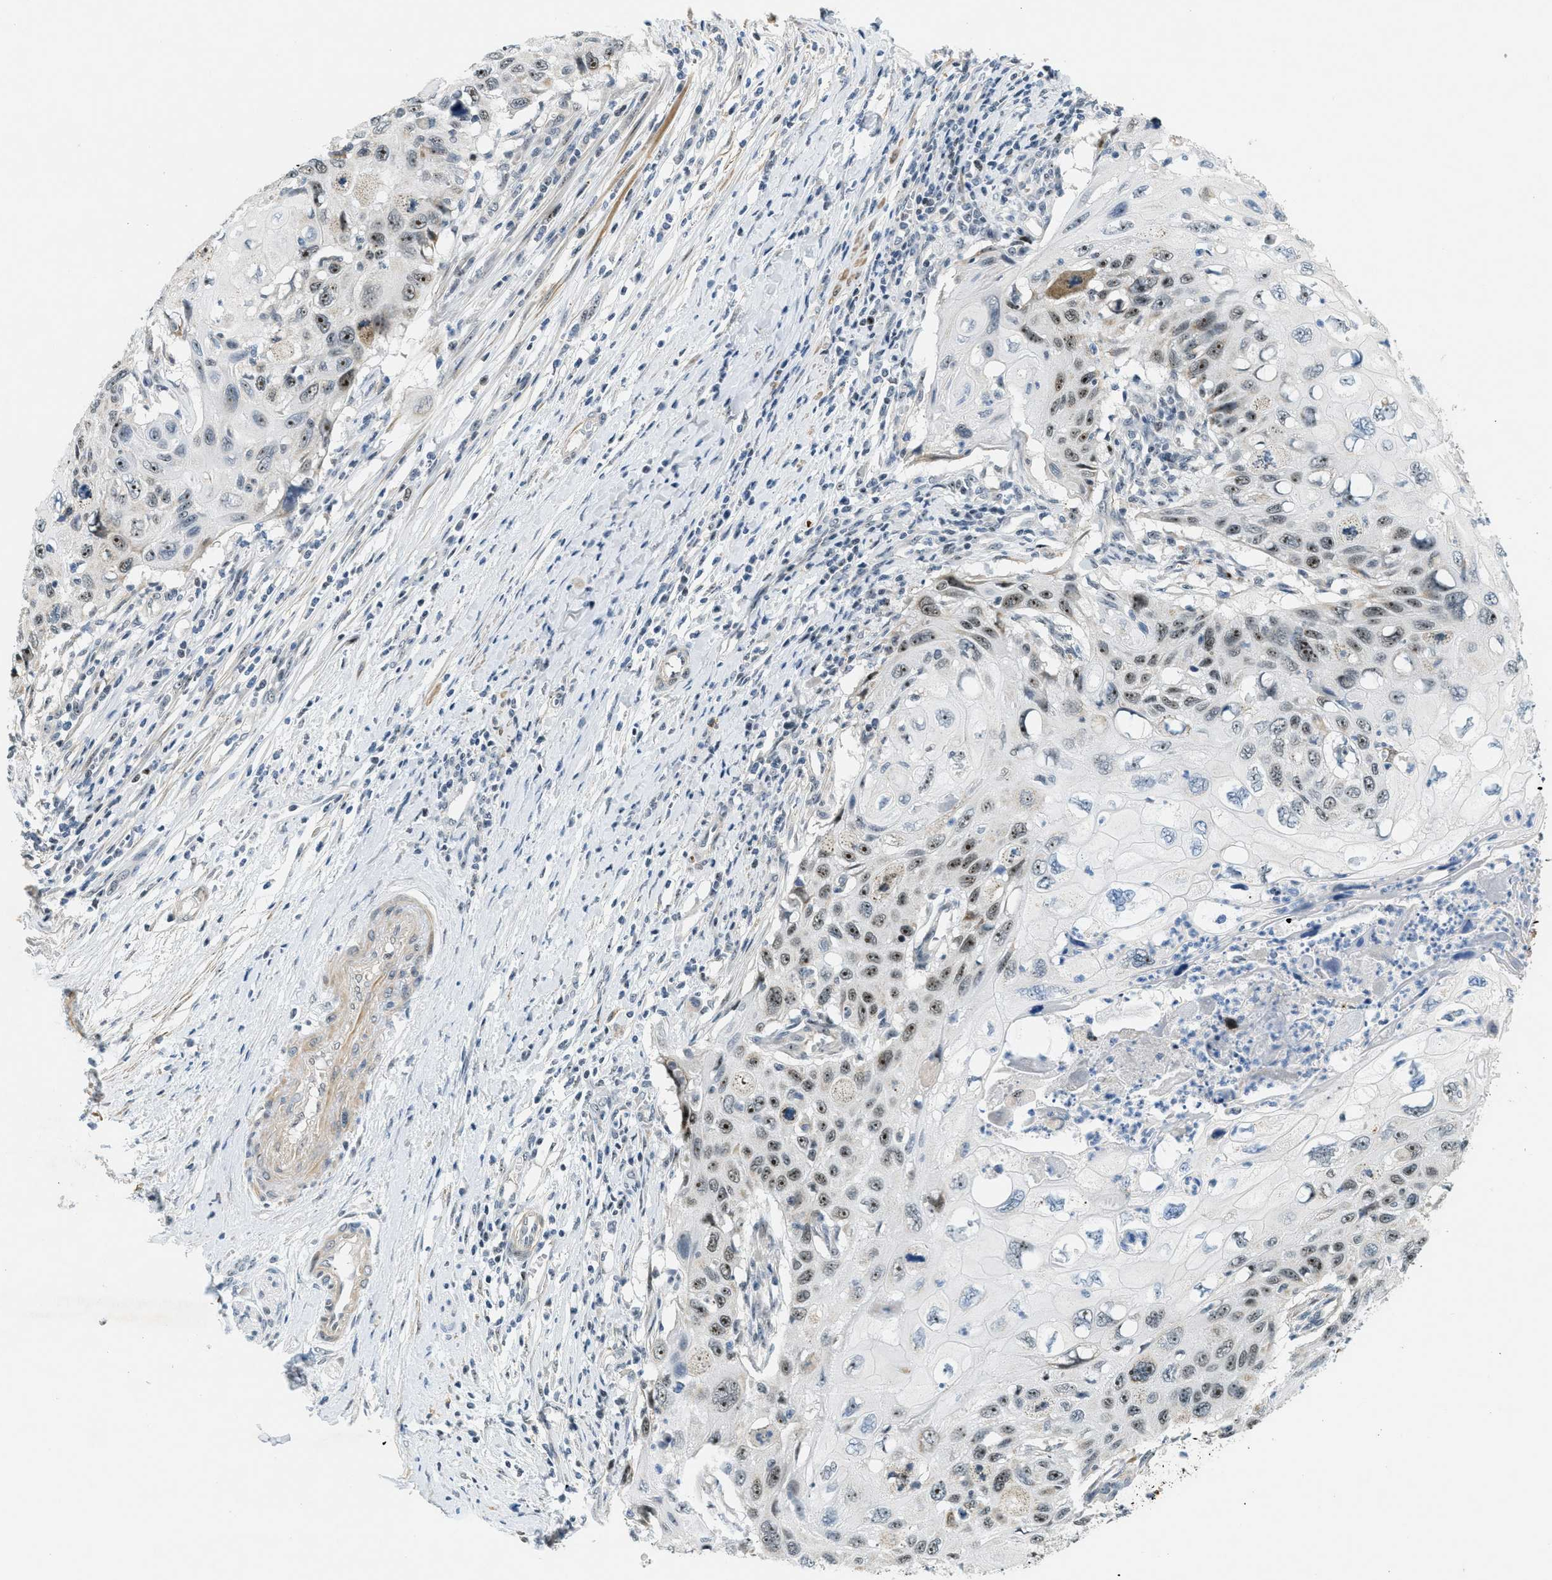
{"staining": {"intensity": "moderate", "quantity": ">75%", "location": "nuclear"}, "tissue": "cervical cancer", "cell_type": "Tumor cells", "image_type": "cancer", "snomed": [{"axis": "morphology", "description": "Squamous cell carcinoma, NOS"}, {"axis": "topography", "description": "Cervix"}], "caption": "About >75% of tumor cells in human cervical cancer (squamous cell carcinoma) reveal moderate nuclear protein staining as visualized by brown immunohistochemical staining.", "gene": "DDX47", "patient": {"sex": "female", "age": 70}}